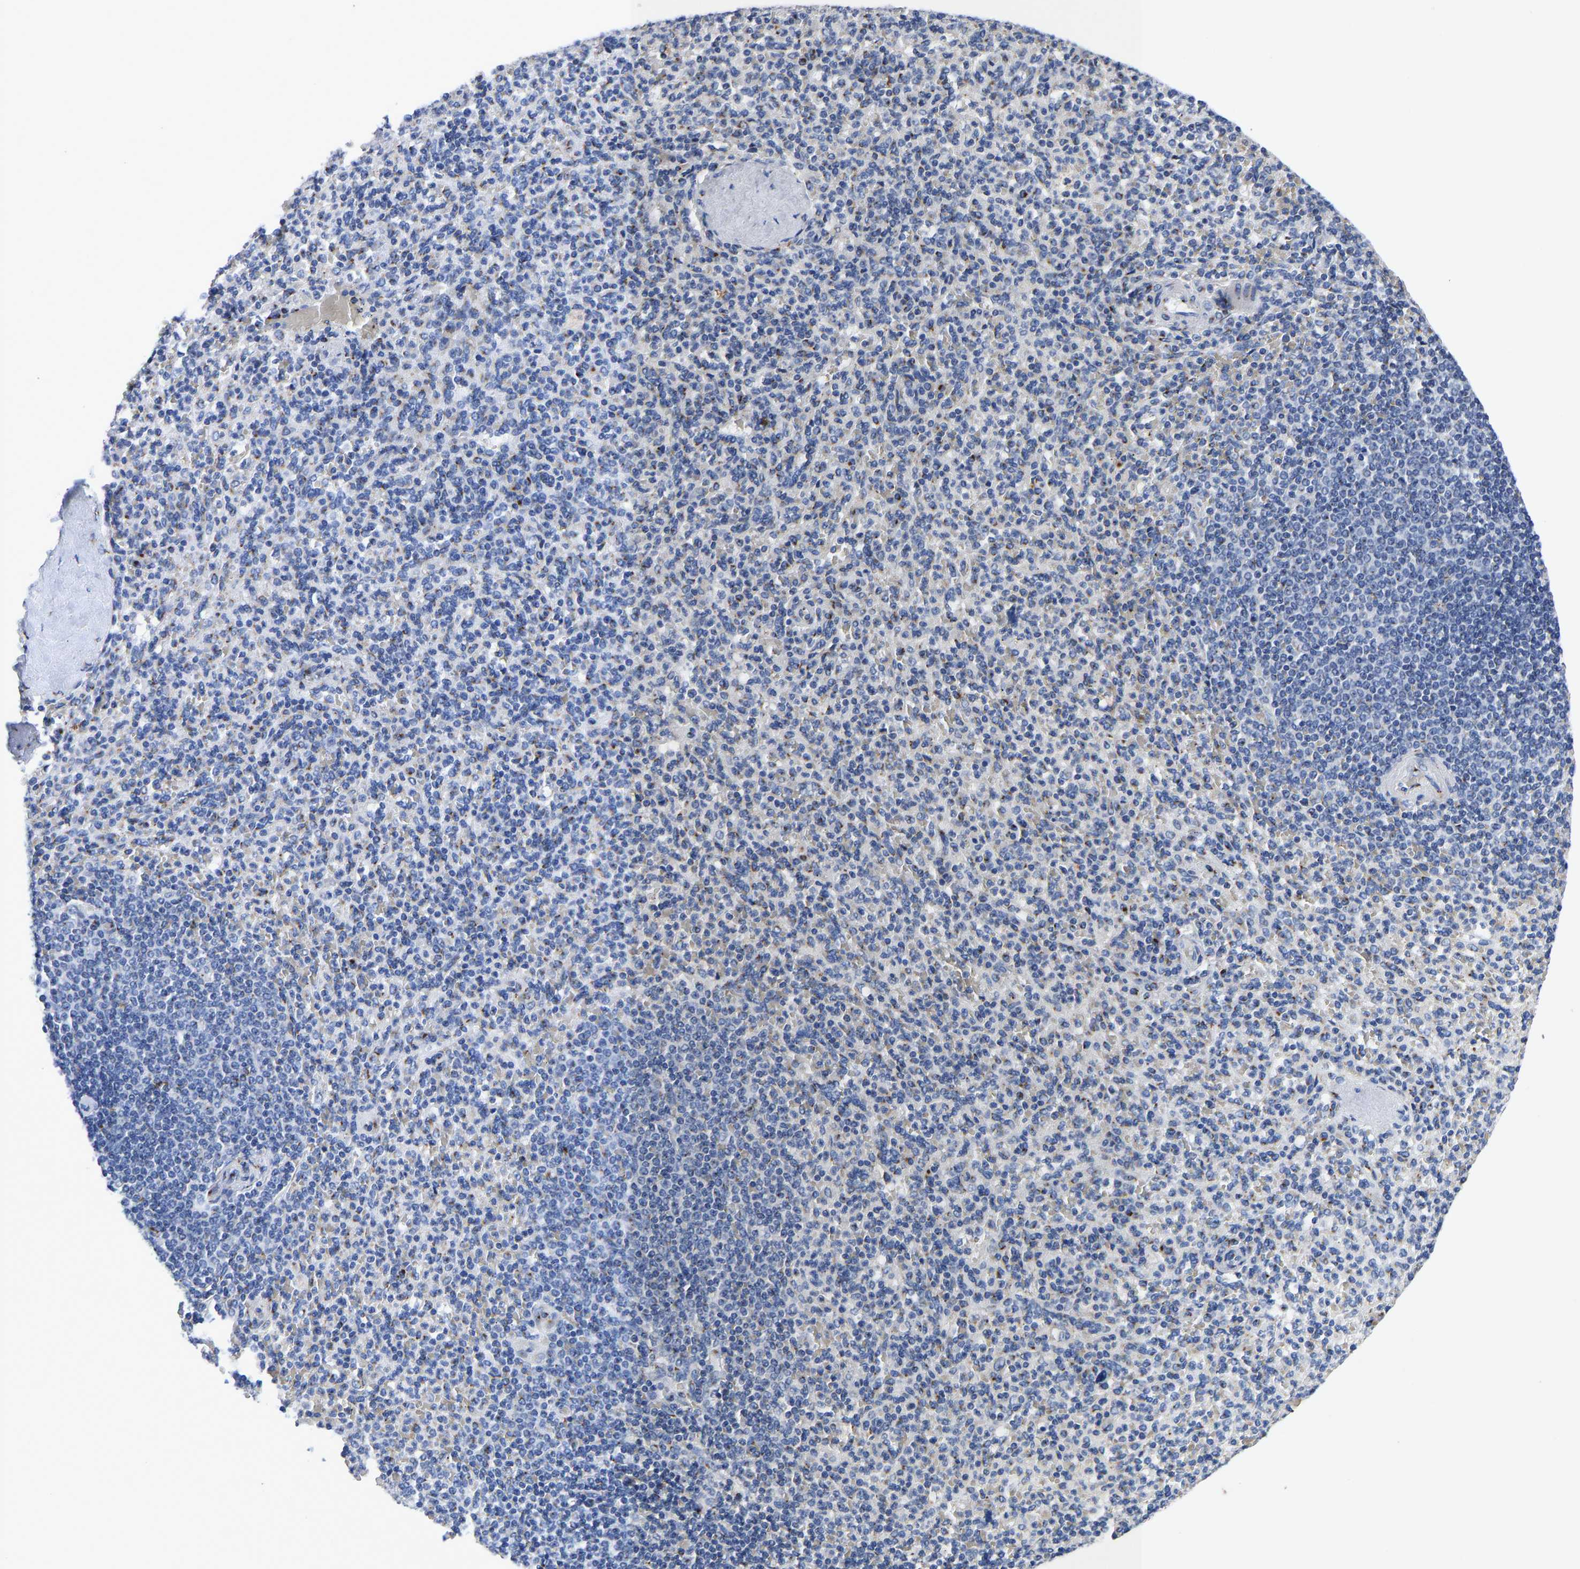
{"staining": {"intensity": "moderate", "quantity": "<25%", "location": "cytoplasmic/membranous"}, "tissue": "spleen", "cell_type": "Cells in red pulp", "image_type": "normal", "snomed": [{"axis": "morphology", "description": "Normal tissue, NOS"}, {"axis": "topography", "description": "Spleen"}], "caption": "Human spleen stained with a brown dye demonstrates moderate cytoplasmic/membranous positive positivity in approximately <25% of cells in red pulp.", "gene": "TMEM87A", "patient": {"sex": "male", "age": 36}}